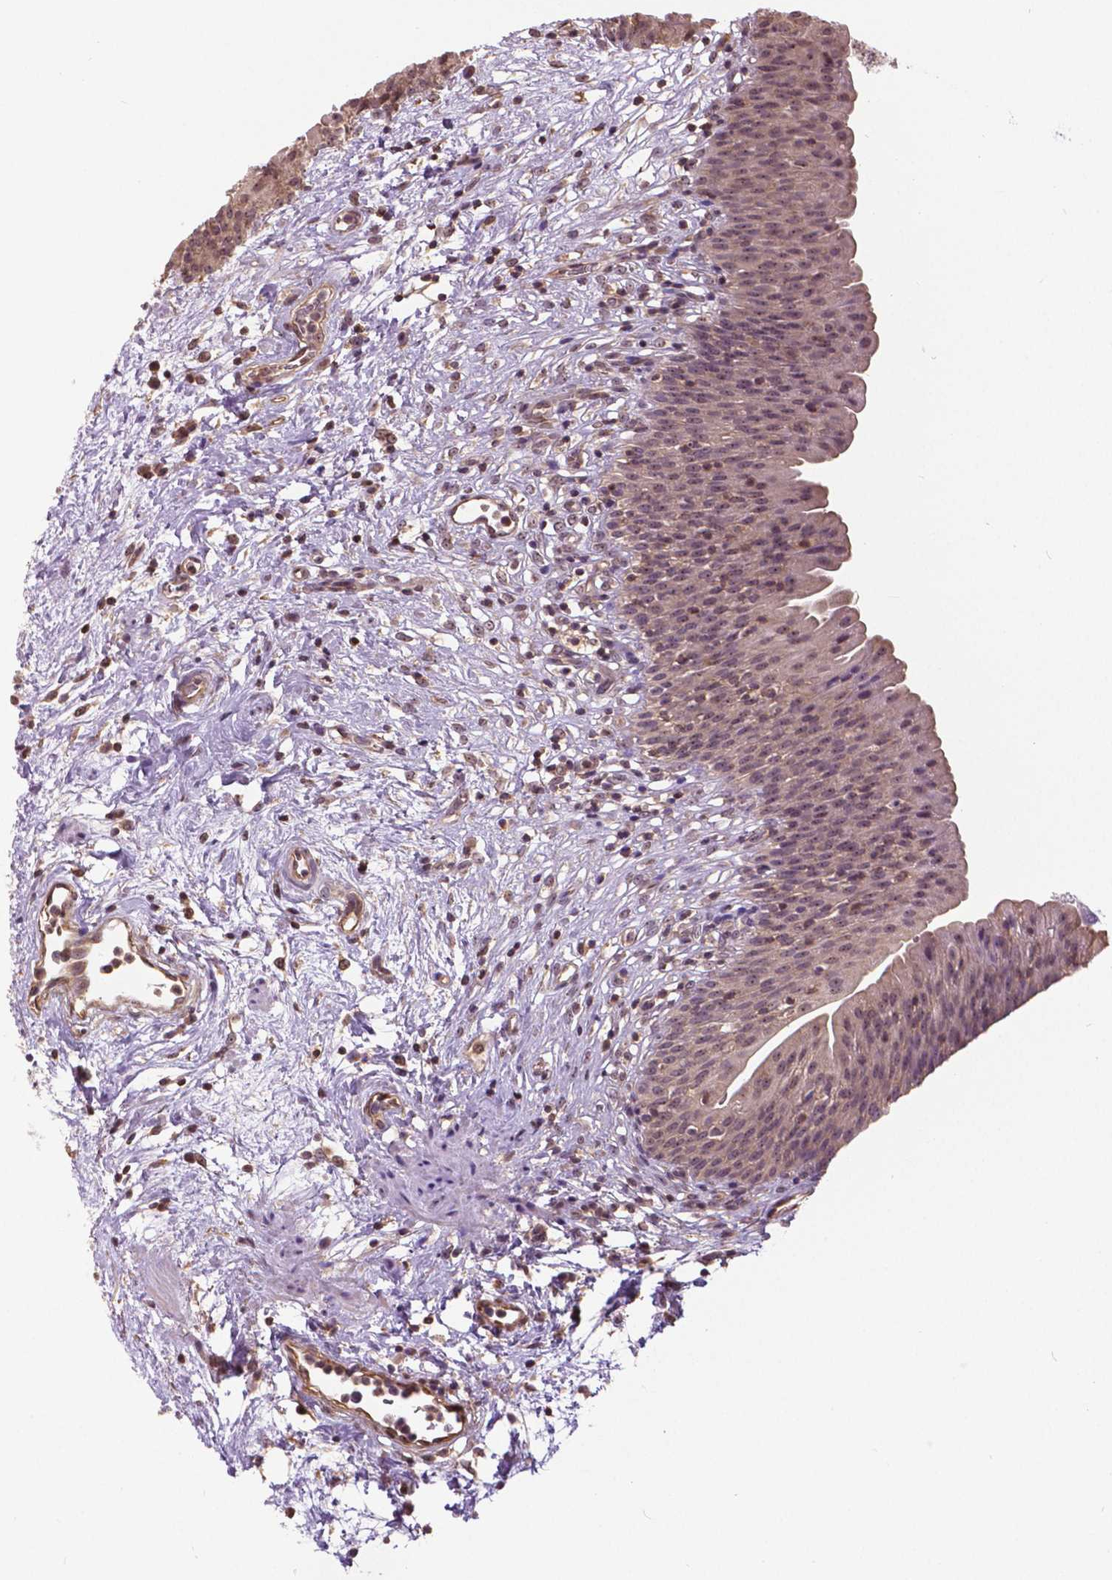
{"staining": {"intensity": "weak", "quantity": "25%-75%", "location": "cytoplasmic/membranous,nuclear"}, "tissue": "urinary bladder", "cell_type": "Urothelial cells", "image_type": "normal", "snomed": [{"axis": "morphology", "description": "Normal tissue, NOS"}, {"axis": "topography", "description": "Urinary bladder"}], "caption": "A micrograph showing weak cytoplasmic/membranous,nuclear staining in approximately 25%-75% of urothelial cells in benign urinary bladder, as visualized by brown immunohistochemical staining.", "gene": "ANXA13", "patient": {"sex": "male", "age": 76}}